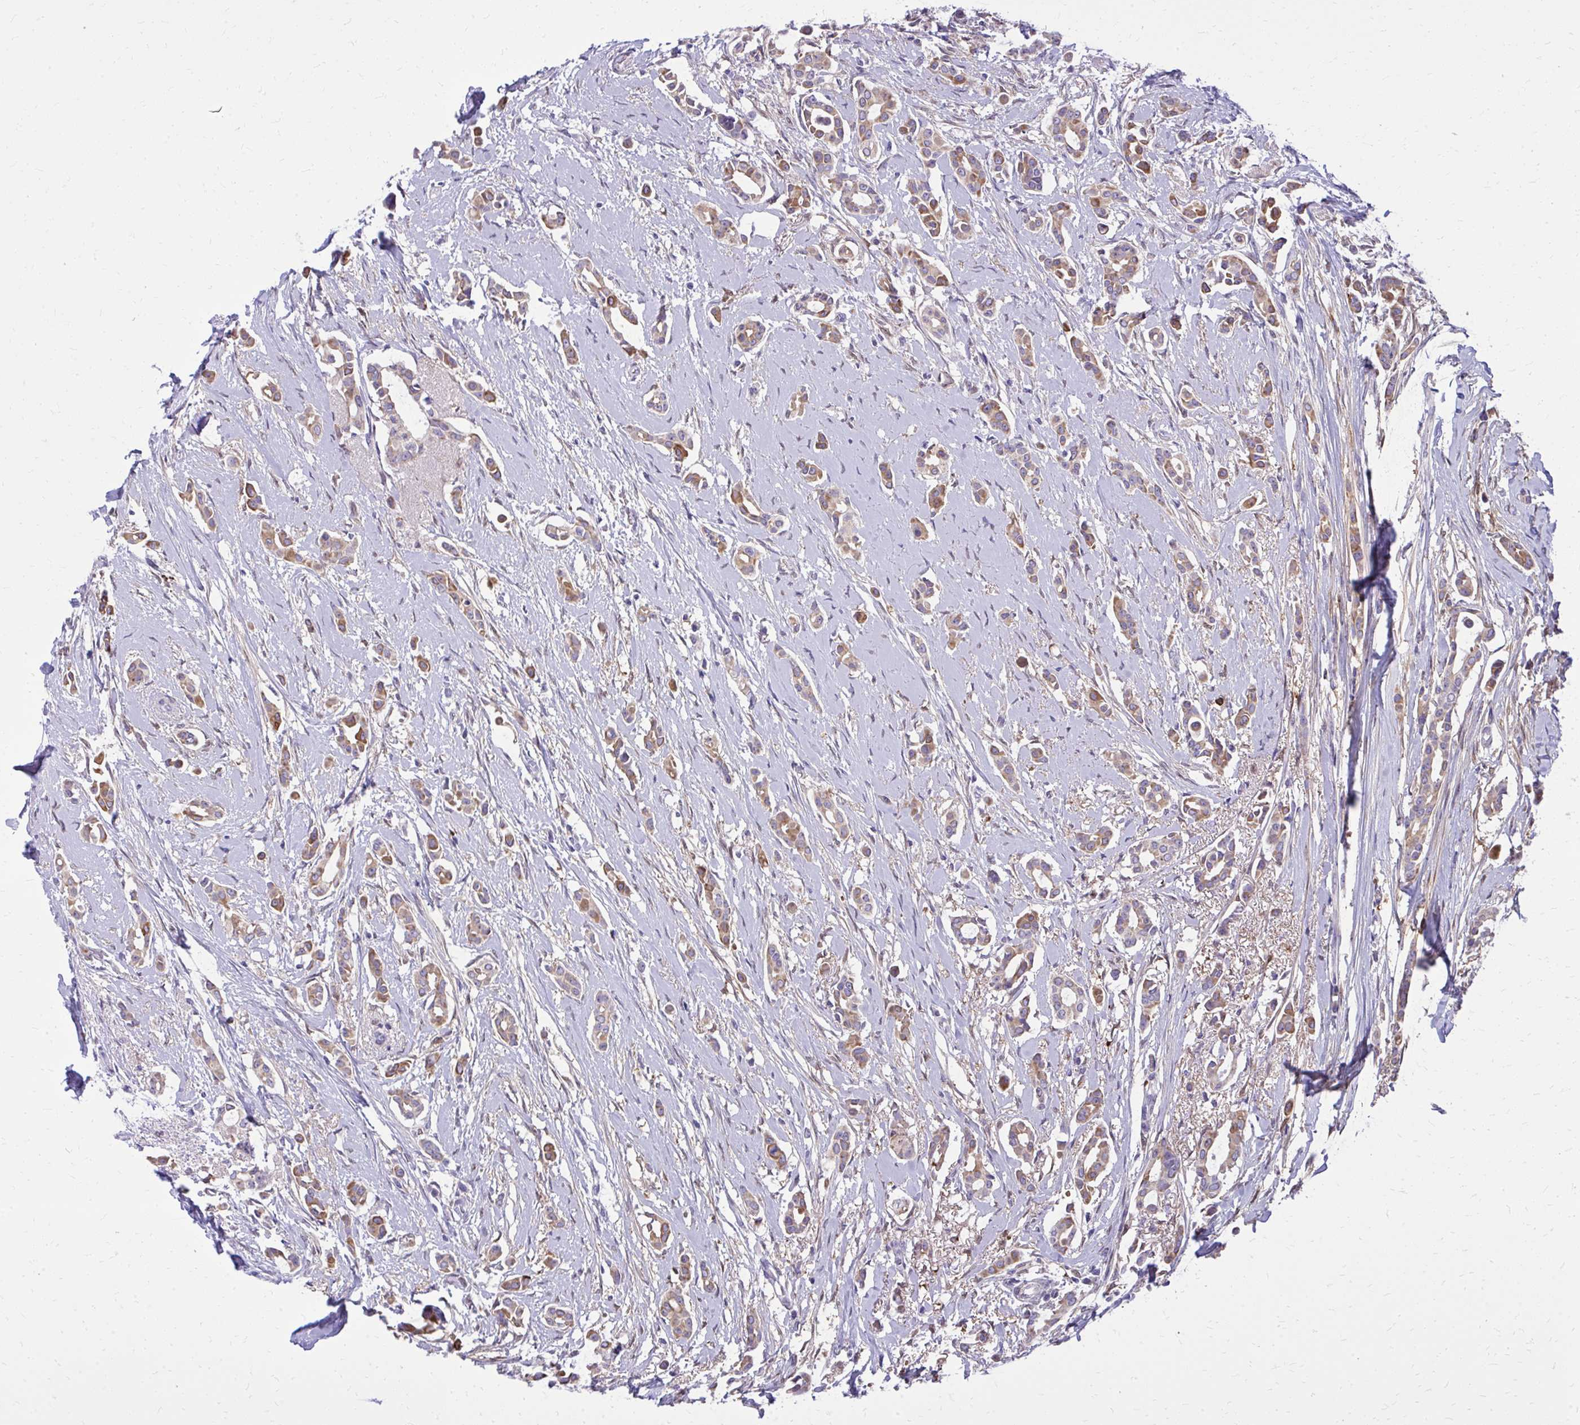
{"staining": {"intensity": "moderate", "quantity": ">75%", "location": "cytoplasmic/membranous"}, "tissue": "breast cancer", "cell_type": "Tumor cells", "image_type": "cancer", "snomed": [{"axis": "morphology", "description": "Duct carcinoma"}, {"axis": "topography", "description": "Breast"}], "caption": "Immunohistochemistry (IHC) histopathology image of neoplastic tissue: human breast invasive ductal carcinoma stained using immunohistochemistry (IHC) reveals medium levels of moderate protein expression localized specifically in the cytoplasmic/membranous of tumor cells, appearing as a cytoplasmic/membranous brown color.", "gene": "NNMT", "patient": {"sex": "female", "age": 64}}